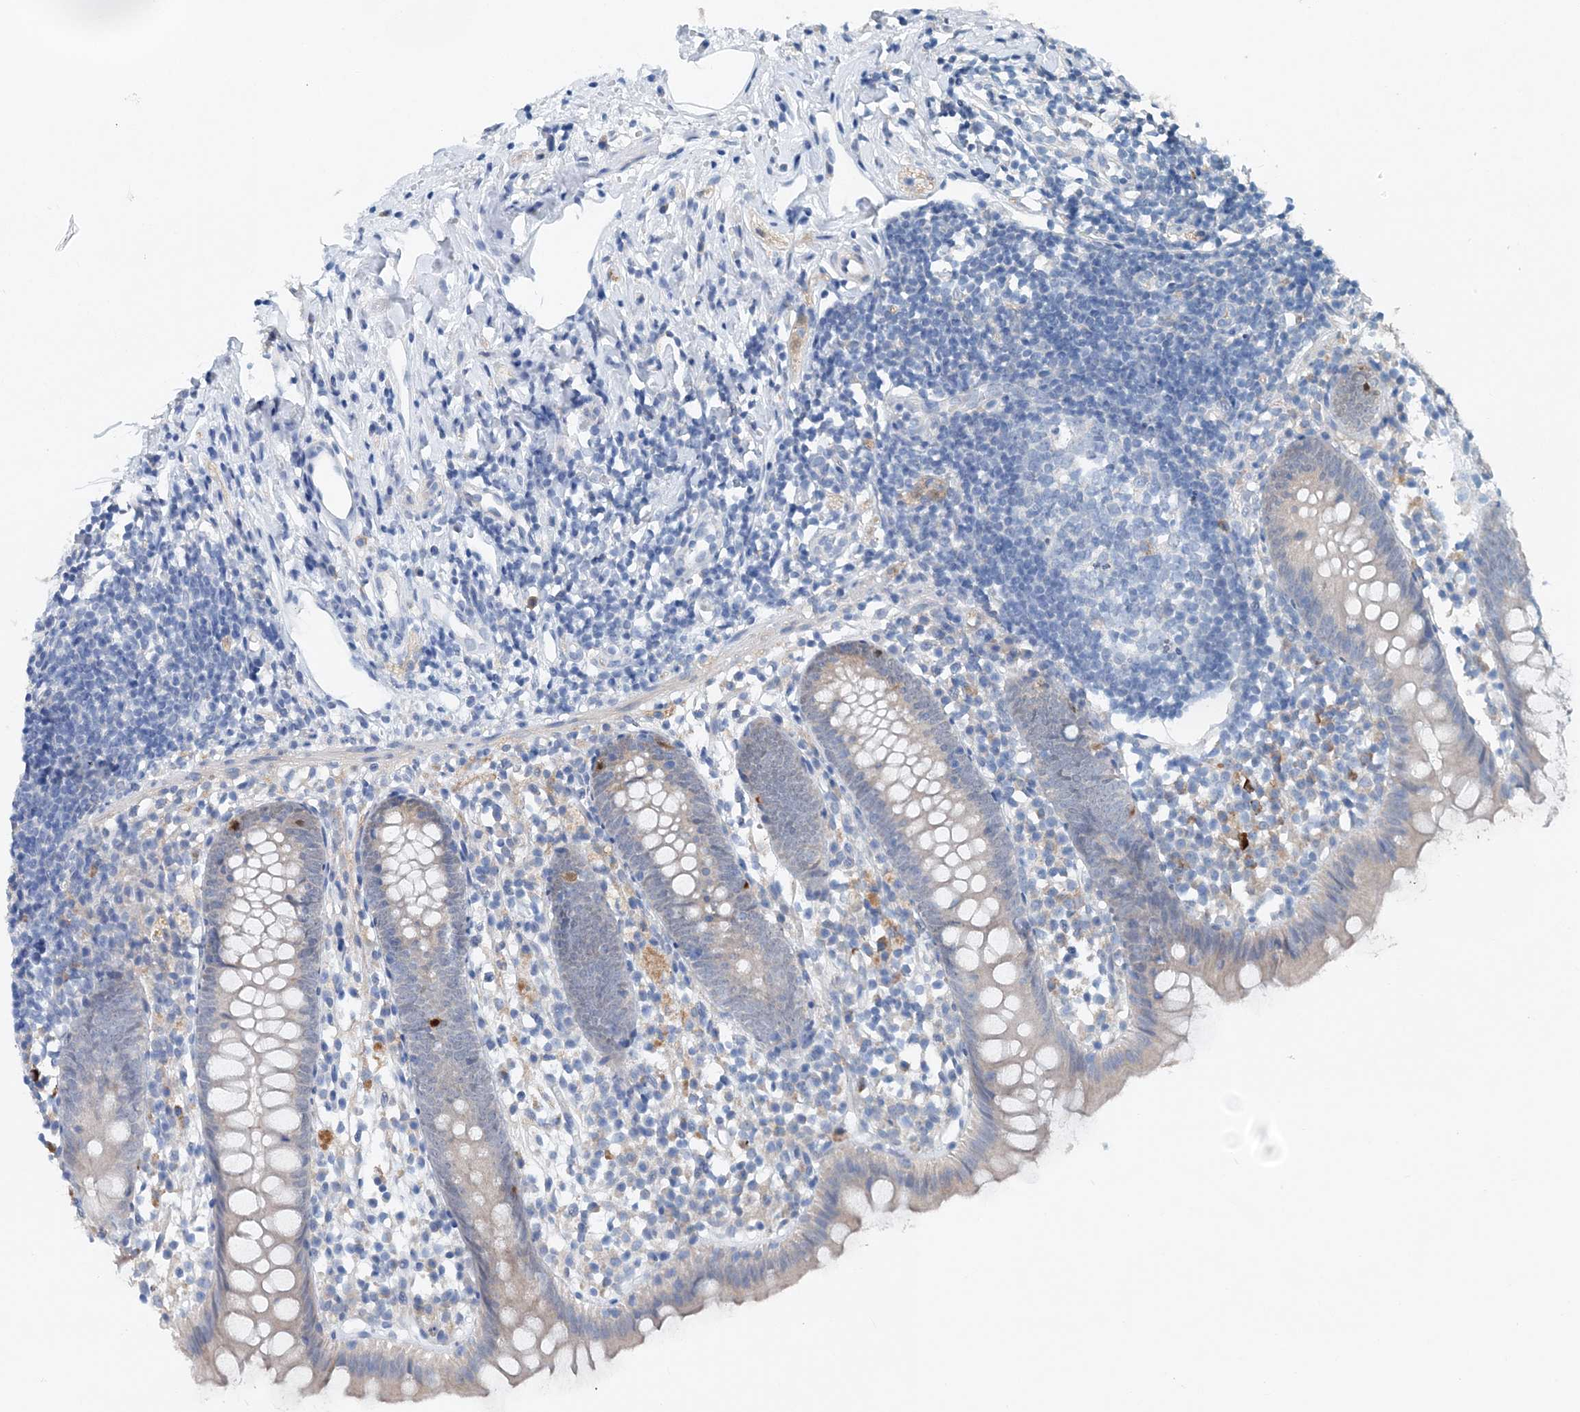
{"staining": {"intensity": "negative", "quantity": "none", "location": "none"}, "tissue": "appendix", "cell_type": "Glandular cells", "image_type": "normal", "snomed": [{"axis": "morphology", "description": "Normal tissue, NOS"}, {"axis": "topography", "description": "Appendix"}], "caption": "Immunohistochemistry (IHC) of benign human appendix exhibits no expression in glandular cells. The staining is performed using DAB brown chromogen with nuclei counter-stained in using hematoxylin.", "gene": "PFN2", "patient": {"sex": "female", "age": 20}}